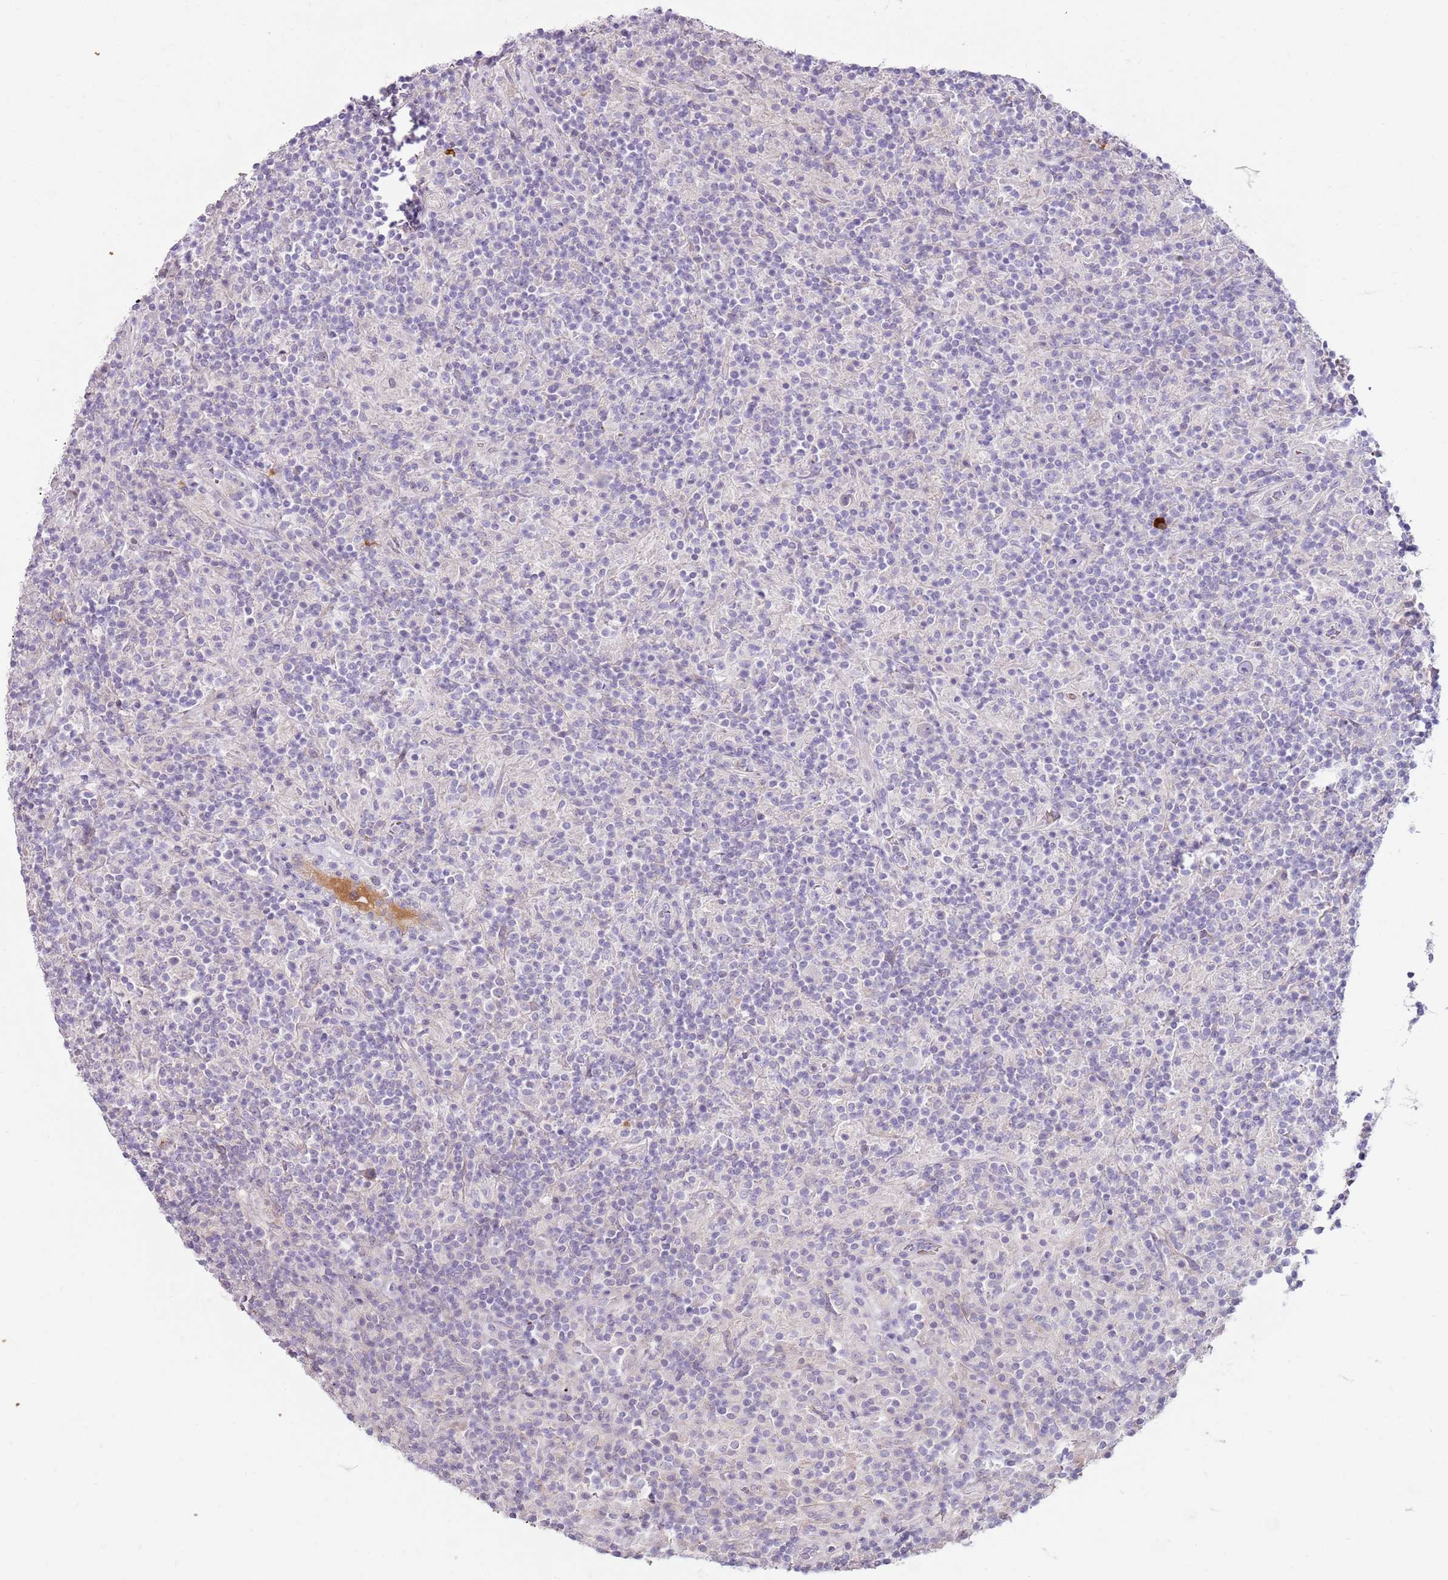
{"staining": {"intensity": "negative", "quantity": "none", "location": "none"}, "tissue": "lymphoma", "cell_type": "Tumor cells", "image_type": "cancer", "snomed": [{"axis": "morphology", "description": "Hodgkin's disease, NOS"}, {"axis": "topography", "description": "Lymph node"}], "caption": "DAB immunohistochemical staining of lymphoma demonstrates no significant staining in tumor cells.", "gene": "MCUB", "patient": {"sex": "male", "age": 70}}